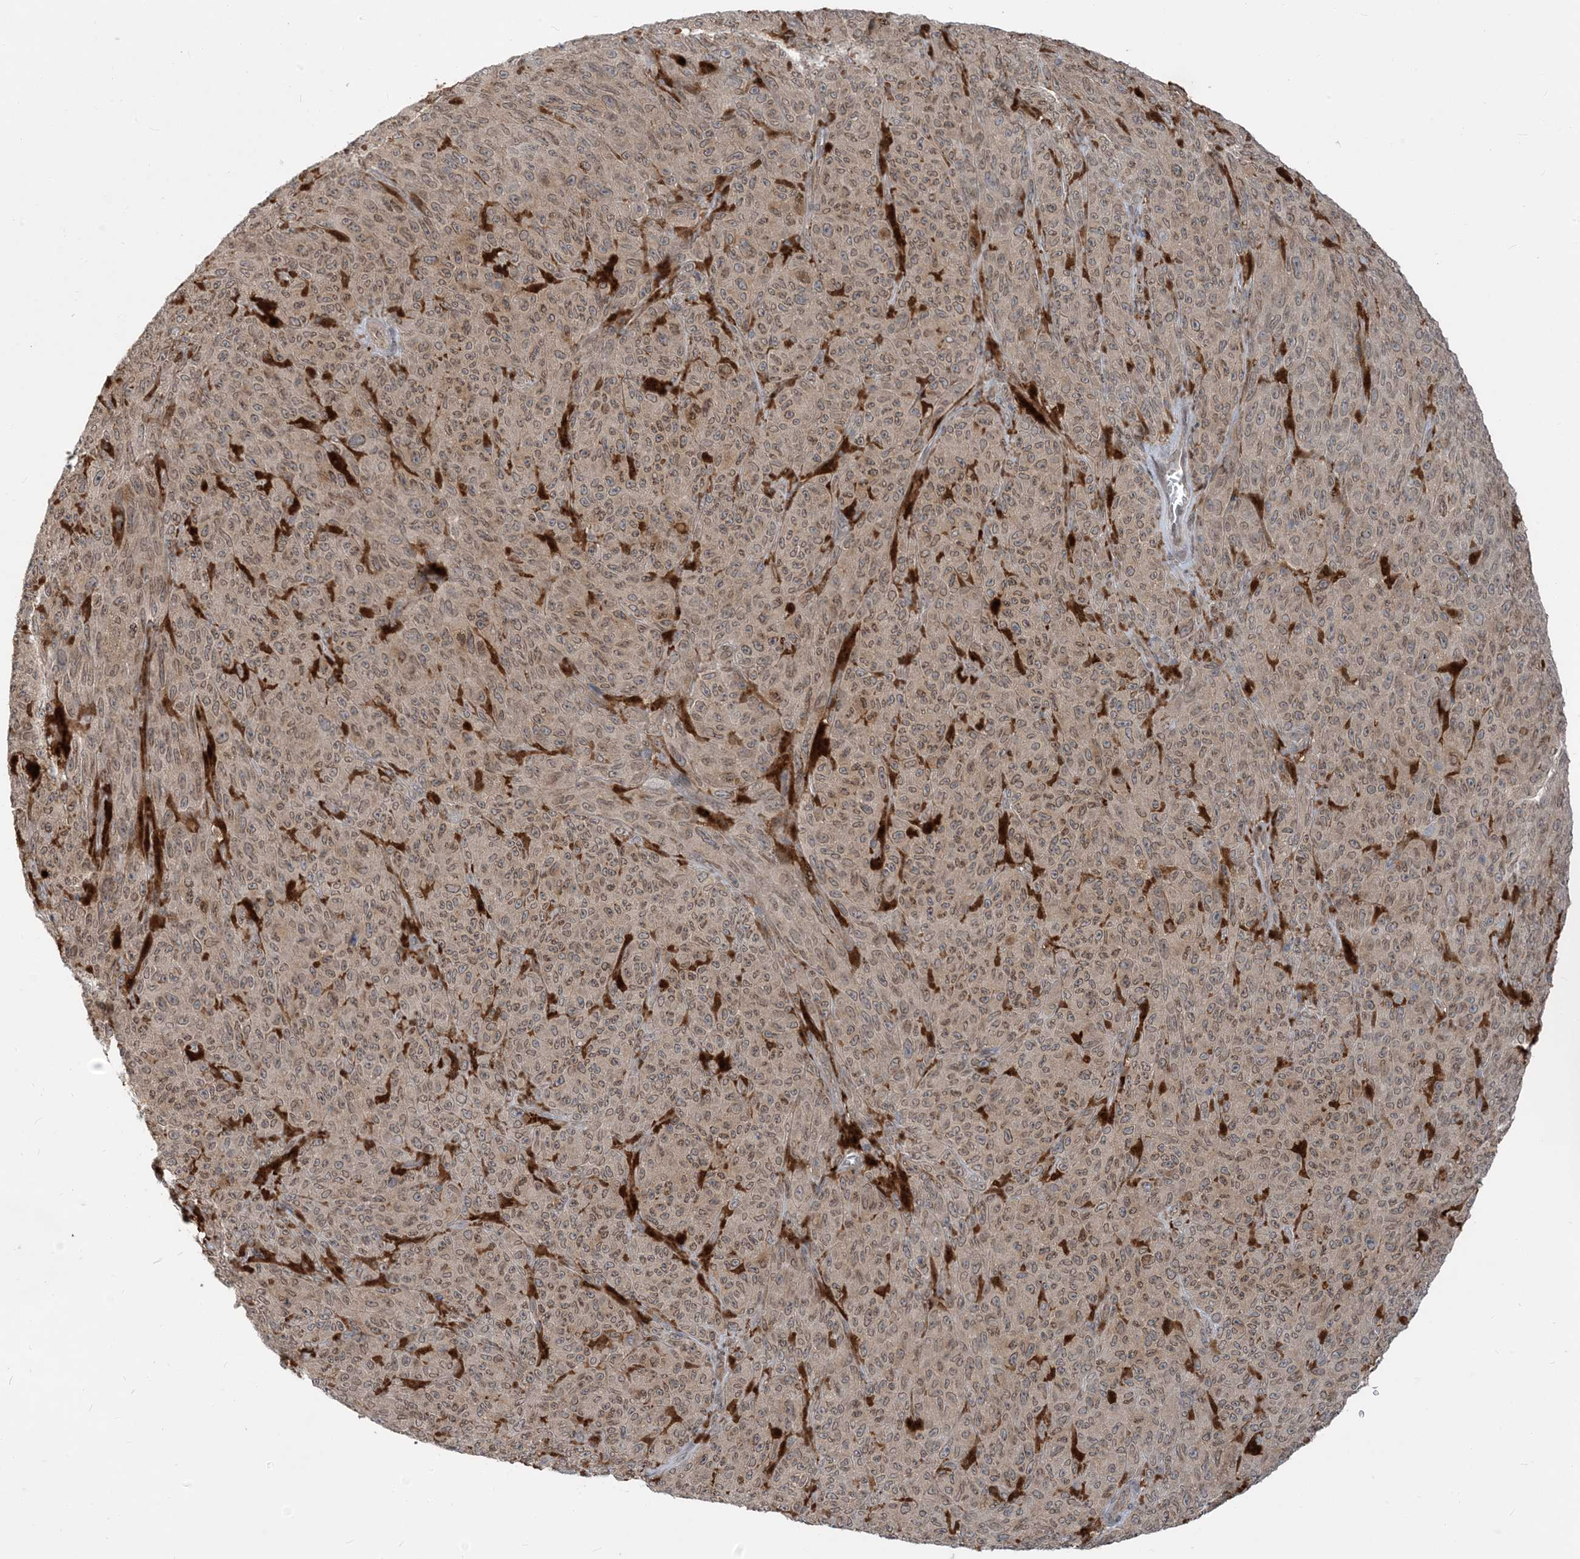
{"staining": {"intensity": "weak", "quantity": ">75%", "location": "cytoplasmic/membranous,nuclear"}, "tissue": "melanoma", "cell_type": "Tumor cells", "image_type": "cancer", "snomed": [{"axis": "morphology", "description": "Malignant melanoma, NOS"}, {"axis": "topography", "description": "Skin"}], "caption": "High-magnification brightfield microscopy of melanoma stained with DAB (3,3'-diaminobenzidine) (brown) and counterstained with hematoxylin (blue). tumor cells exhibit weak cytoplasmic/membranous and nuclear staining is identified in approximately>75% of cells. The protein of interest is shown in brown color, while the nuclei are stained blue.", "gene": "NAGK", "patient": {"sex": "female", "age": 82}}